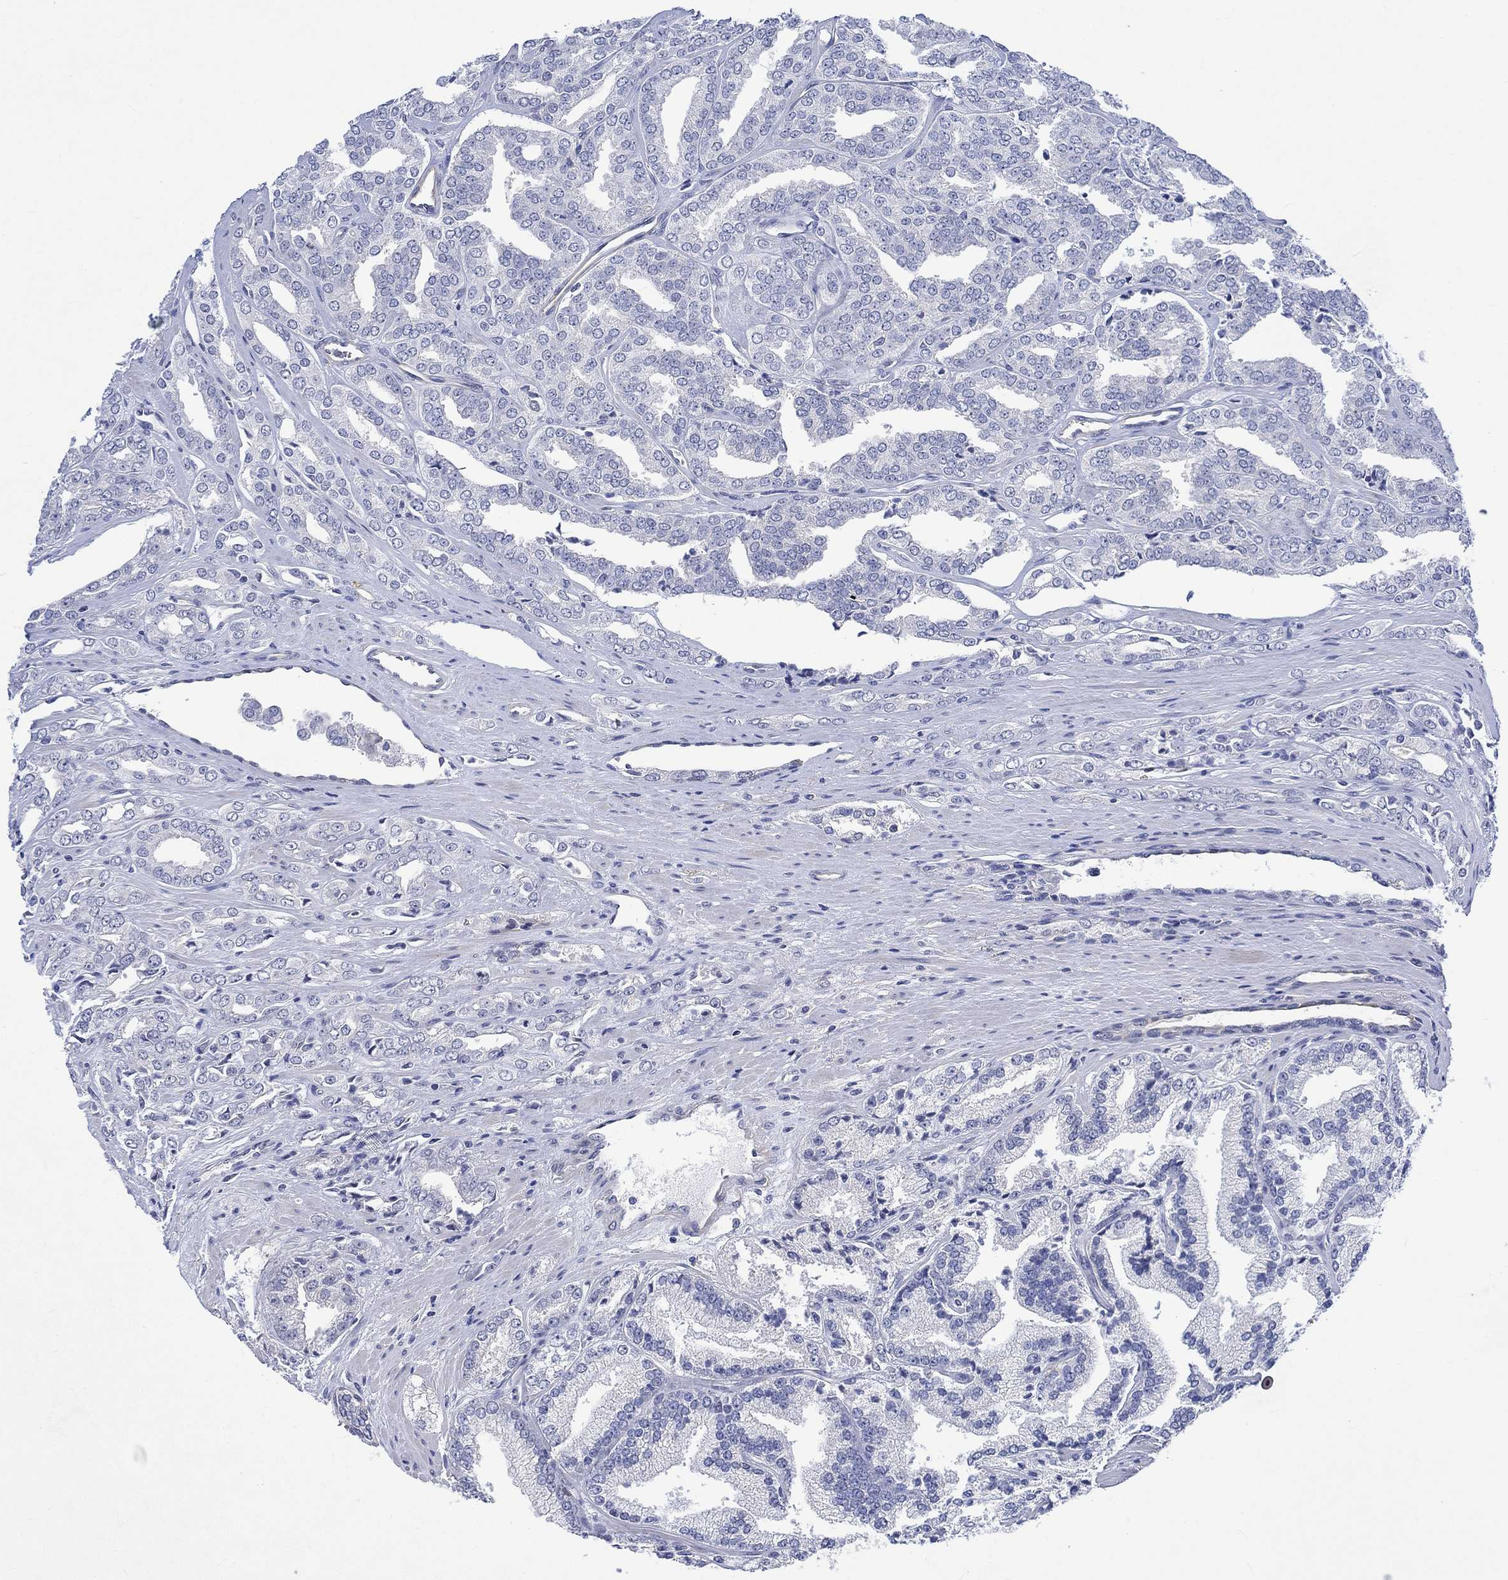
{"staining": {"intensity": "negative", "quantity": "none", "location": "none"}, "tissue": "prostate cancer", "cell_type": "Tumor cells", "image_type": "cancer", "snomed": [{"axis": "morphology", "description": "Adenocarcinoma, NOS"}, {"axis": "morphology", "description": "Adenocarcinoma, High grade"}, {"axis": "topography", "description": "Prostate"}], "caption": "Immunohistochemistry of human prostate cancer (adenocarcinoma) exhibits no staining in tumor cells.", "gene": "AGRP", "patient": {"sex": "male", "age": 70}}